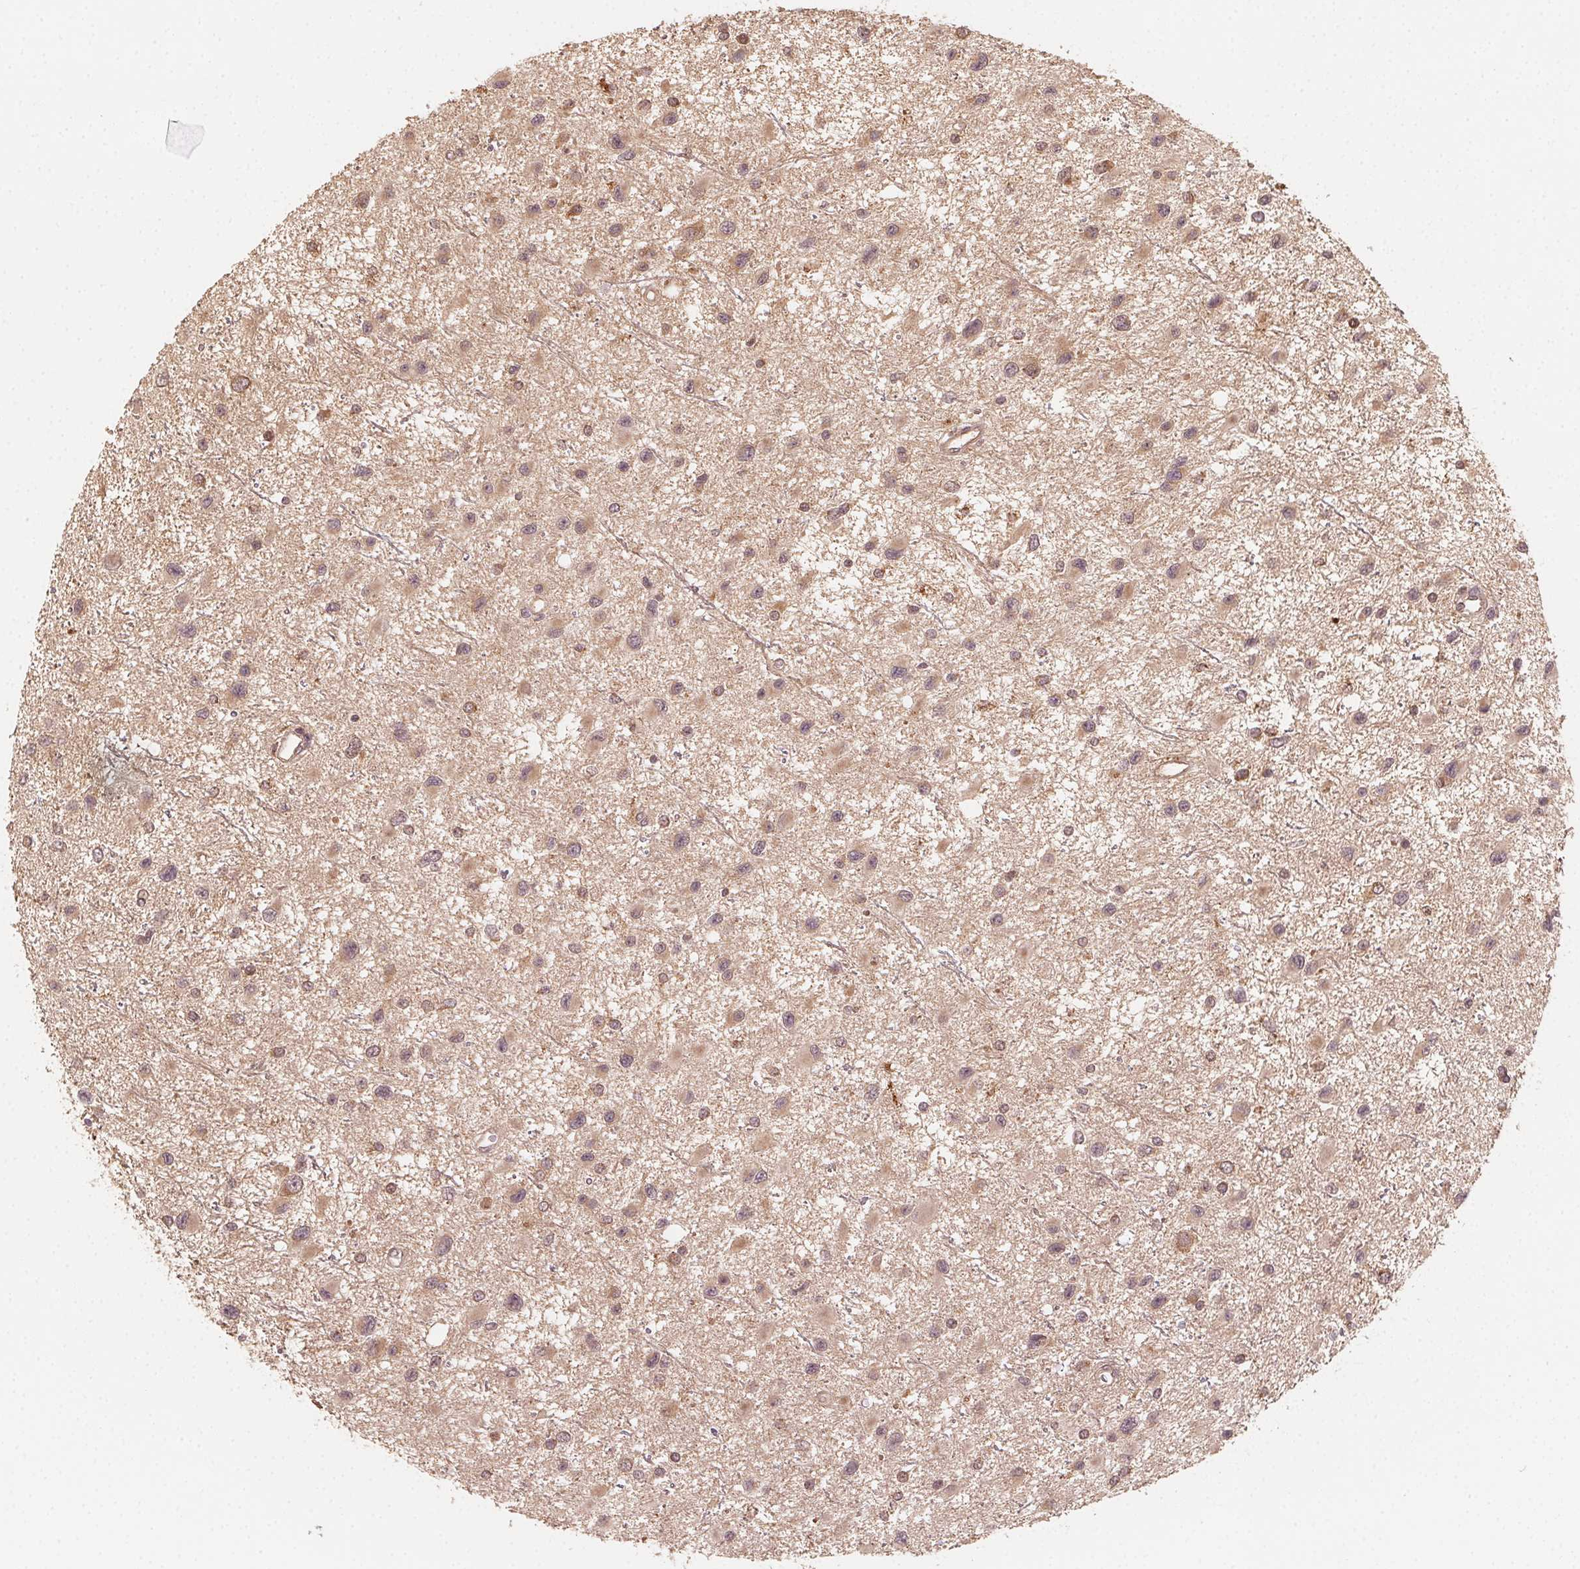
{"staining": {"intensity": "moderate", "quantity": "25%-75%", "location": "cytoplasmic/membranous"}, "tissue": "glioma", "cell_type": "Tumor cells", "image_type": "cancer", "snomed": [{"axis": "morphology", "description": "Glioma, malignant, Low grade"}, {"axis": "topography", "description": "Brain"}], "caption": "Moderate cytoplasmic/membranous protein expression is present in about 25%-75% of tumor cells in glioma.", "gene": "WBP2", "patient": {"sex": "female", "age": 32}}